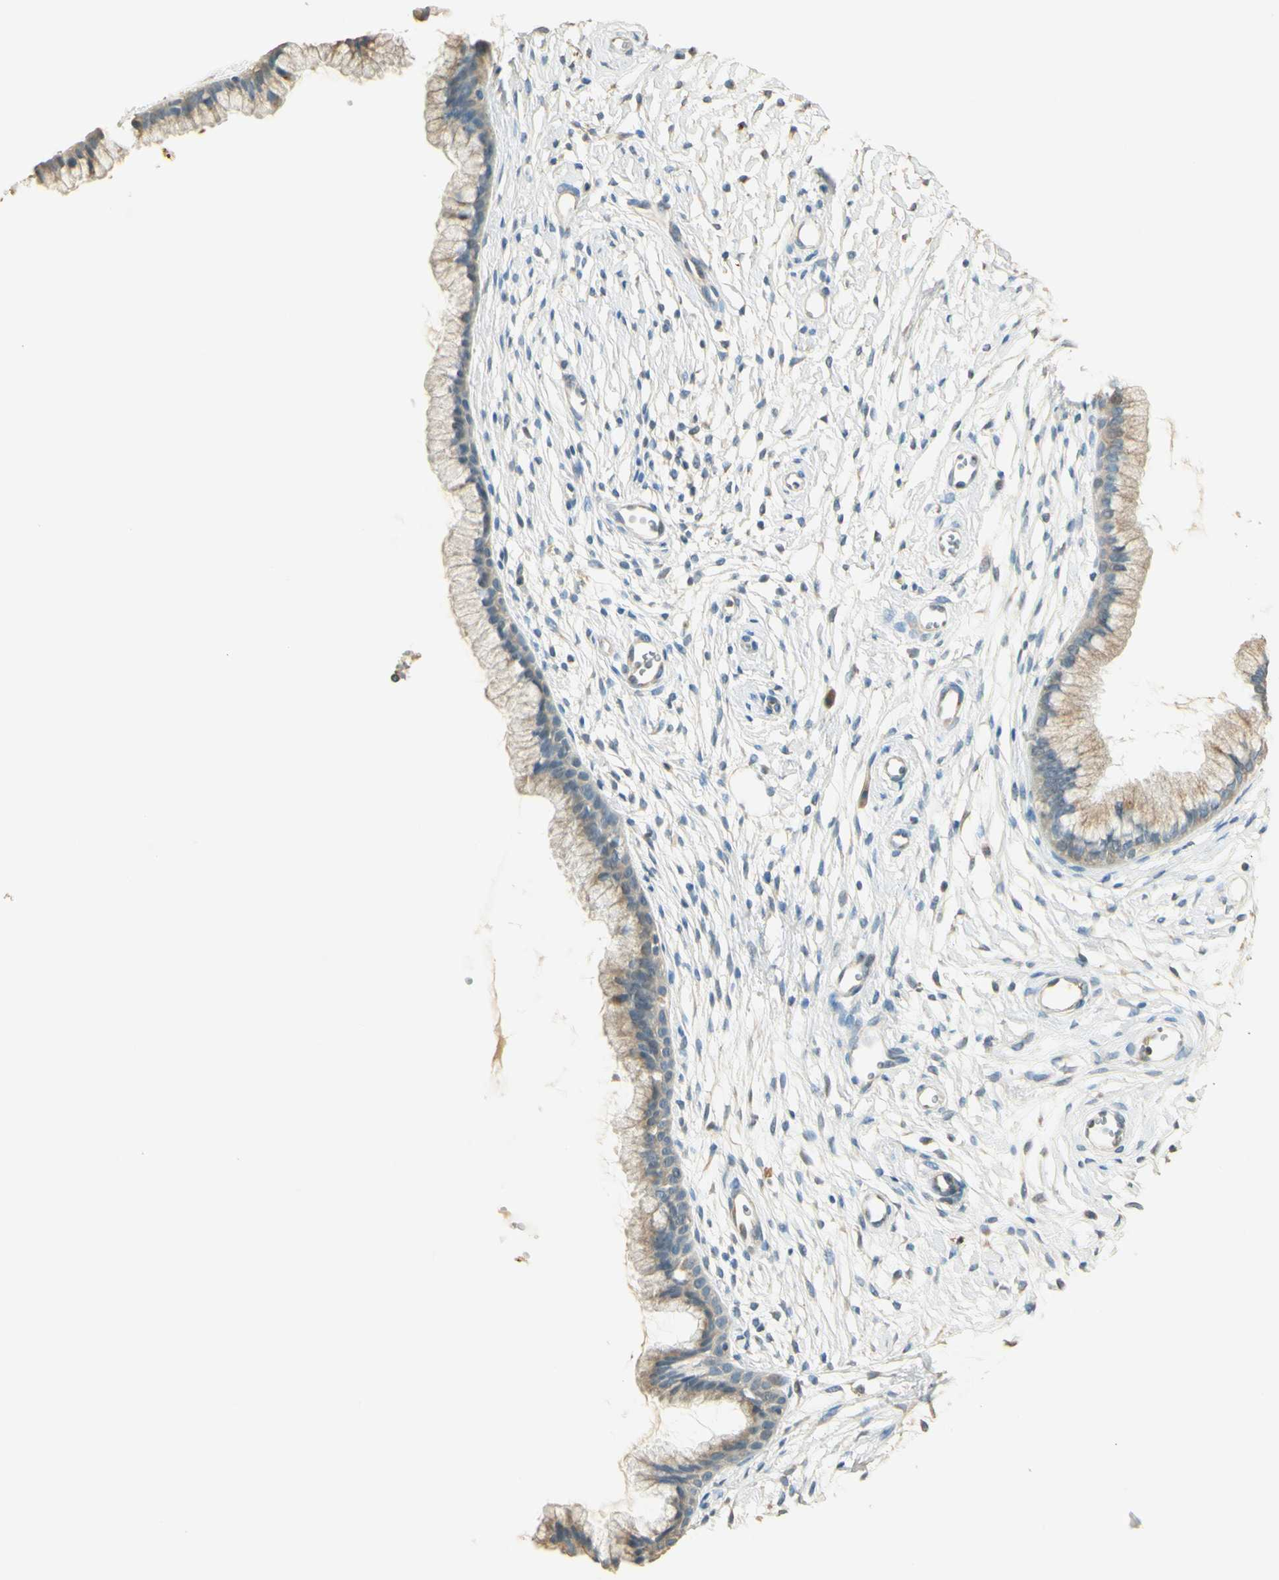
{"staining": {"intensity": "weak", "quantity": "25%-75%", "location": "cytoplasmic/membranous"}, "tissue": "cervix", "cell_type": "Glandular cells", "image_type": "normal", "snomed": [{"axis": "morphology", "description": "Normal tissue, NOS"}, {"axis": "topography", "description": "Cervix"}], "caption": "Immunohistochemistry image of normal cervix: human cervix stained using IHC reveals low levels of weak protein expression localized specifically in the cytoplasmic/membranous of glandular cells, appearing as a cytoplasmic/membranous brown color.", "gene": "UXS1", "patient": {"sex": "female", "age": 39}}